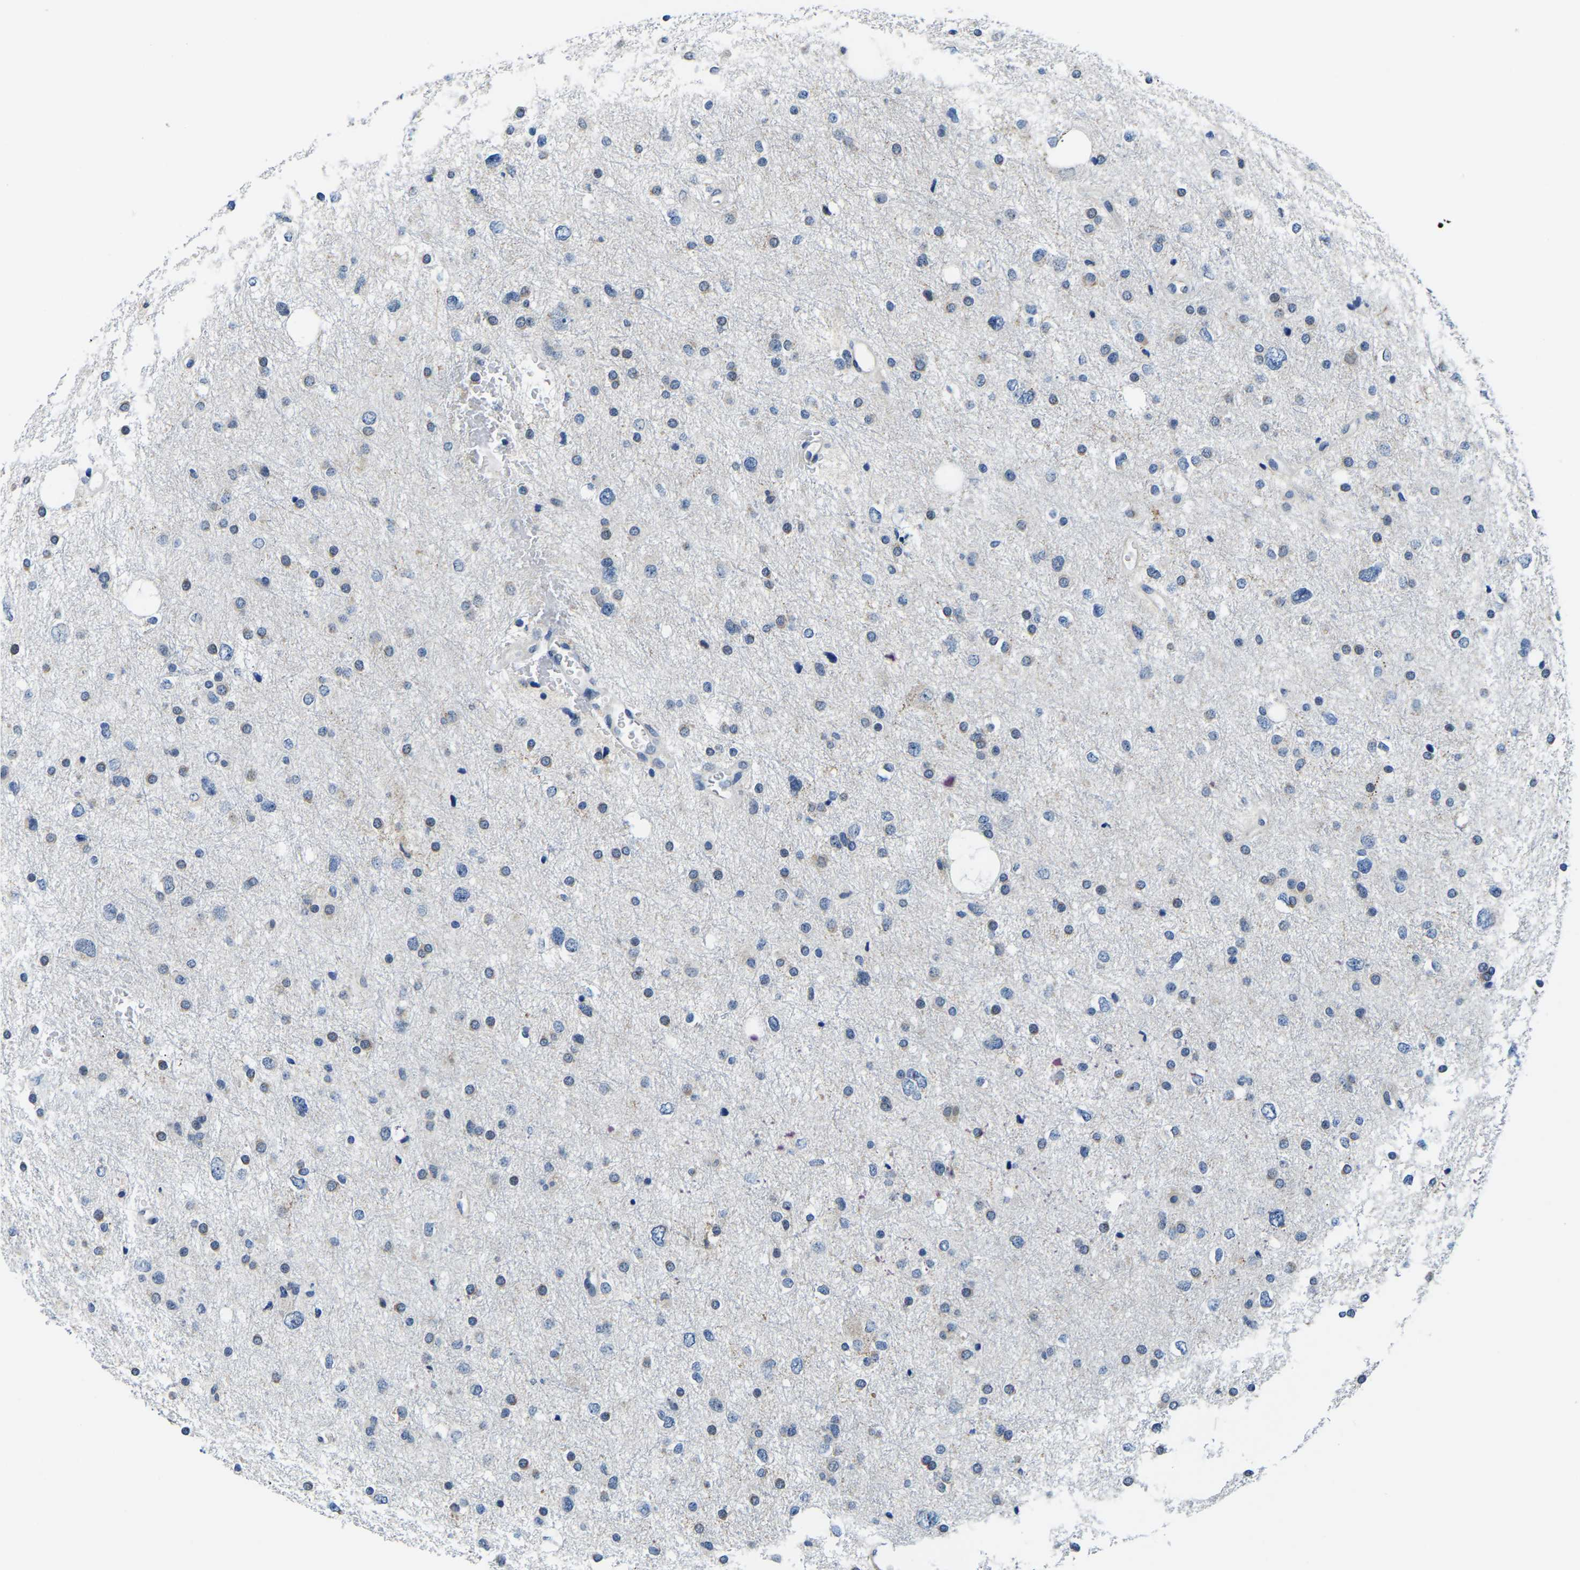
{"staining": {"intensity": "negative", "quantity": "none", "location": "none"}, "tissue": "glioma", "cell_type": "Tumor cells", "image_type": "cancer", "snomed": [{"axis": "morphology", "description": "Glioma, malignant, Low grade"}, {"axis": "topography", "description": "Brain"}], "caption": "Photomicrograph shows no protein expression in tumor cells of glioma tissue. (Immunohistochemistry, brightfield microscopy, high magnification).", "gene": "LIAS", "patient": {"sex": "female", "age": 37}}